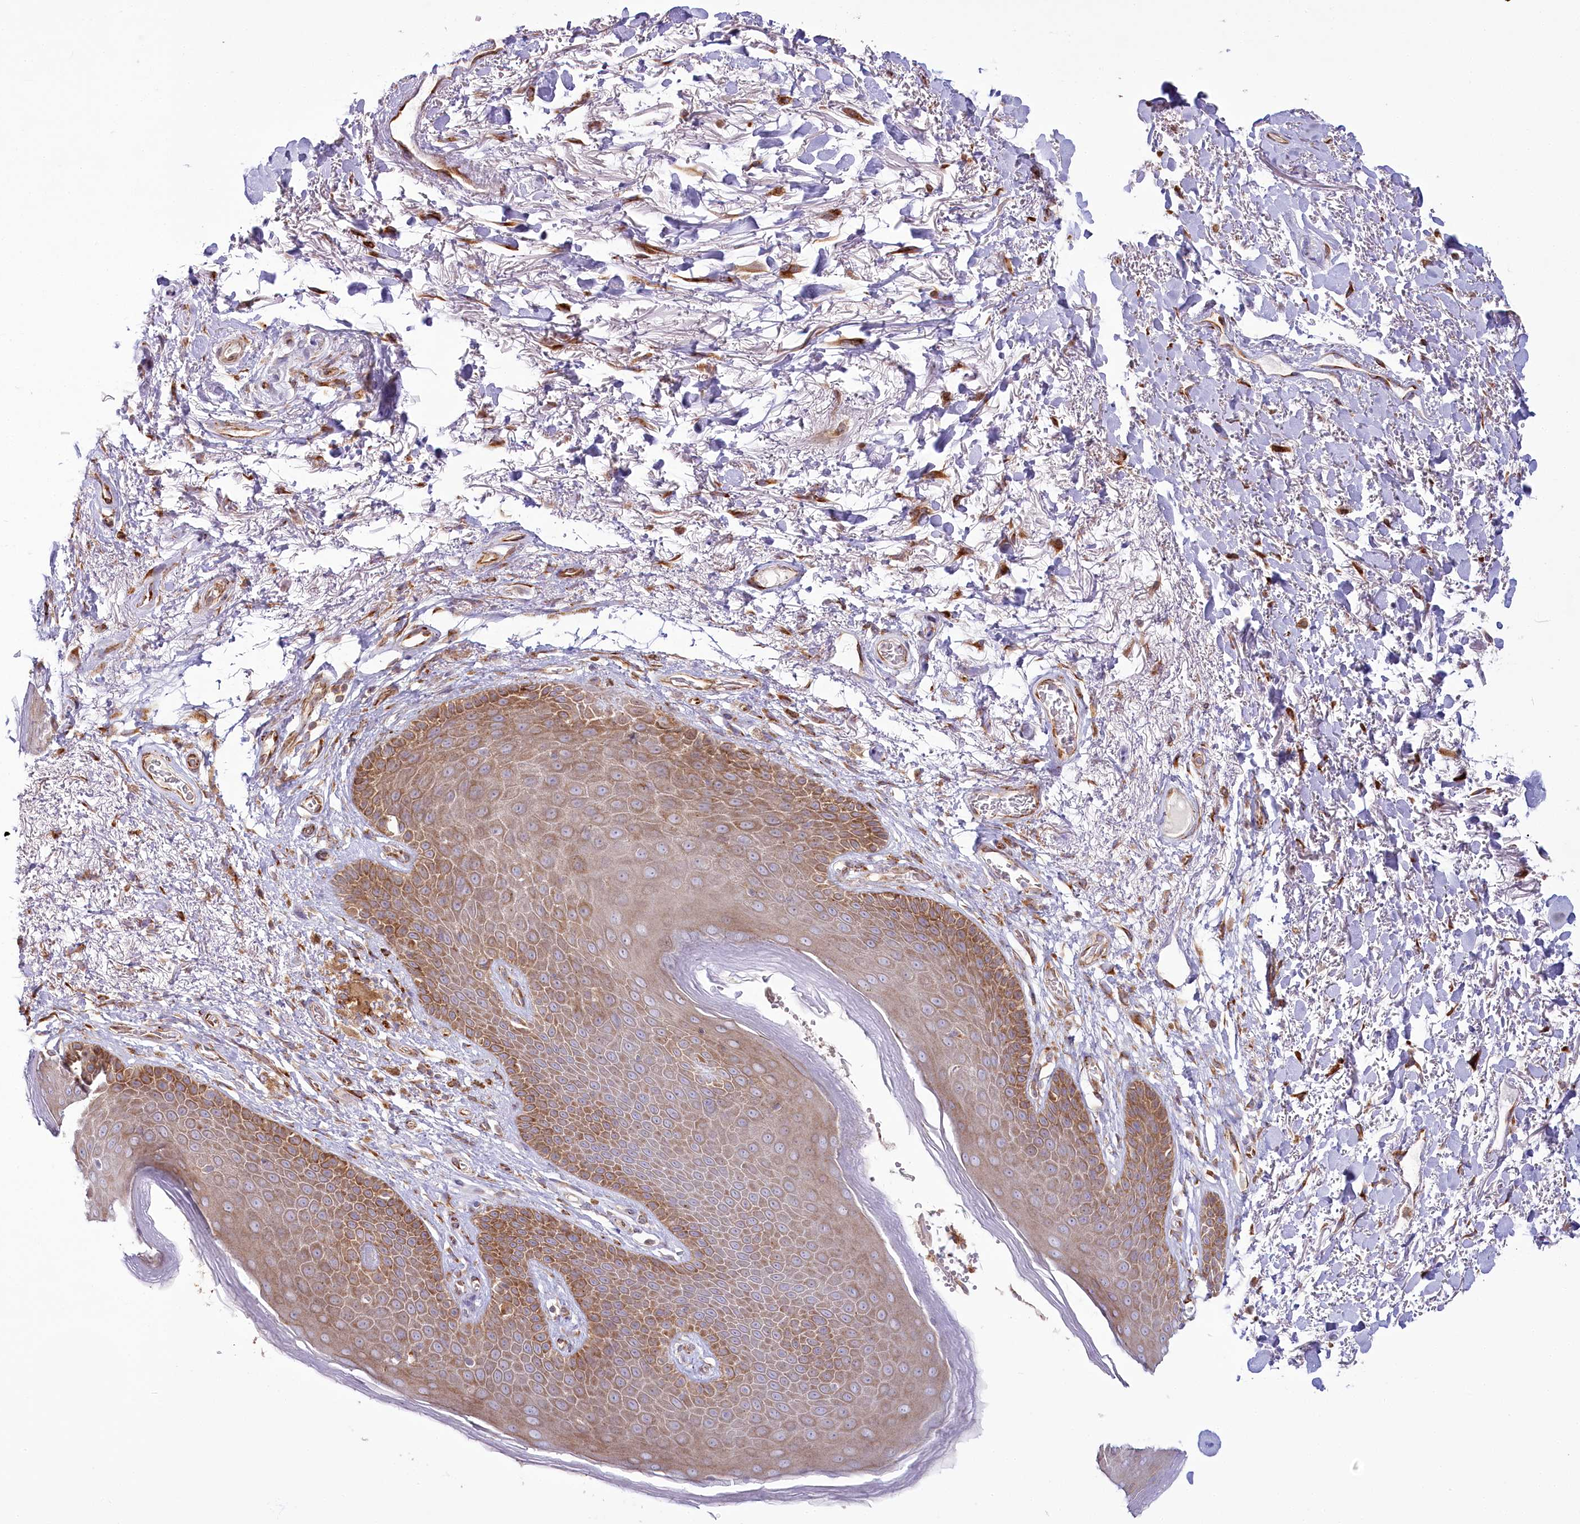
{"staining": {"intensity": "moderate", "quantity": ">75%", "location": "cytoplasmic/membranous"}, "tissue": "skin", "cell_type": "Epidermal cells", "image_type": "normal", "snomed": [{"axis": "morphology", "description": "Normal tissue, NOS"}, {"axis": "topography", "description": "Anal"}], "caption": "DAB (3,3'-diaminobenzidine) immunohistochemical staining of benign human skin reveals moderate cytoplasmic/membranous protein positivity in approximately >75% of epidermal cells.", "gene": "POGLUT1", "patient": {"sex": "male", "age": 74}}